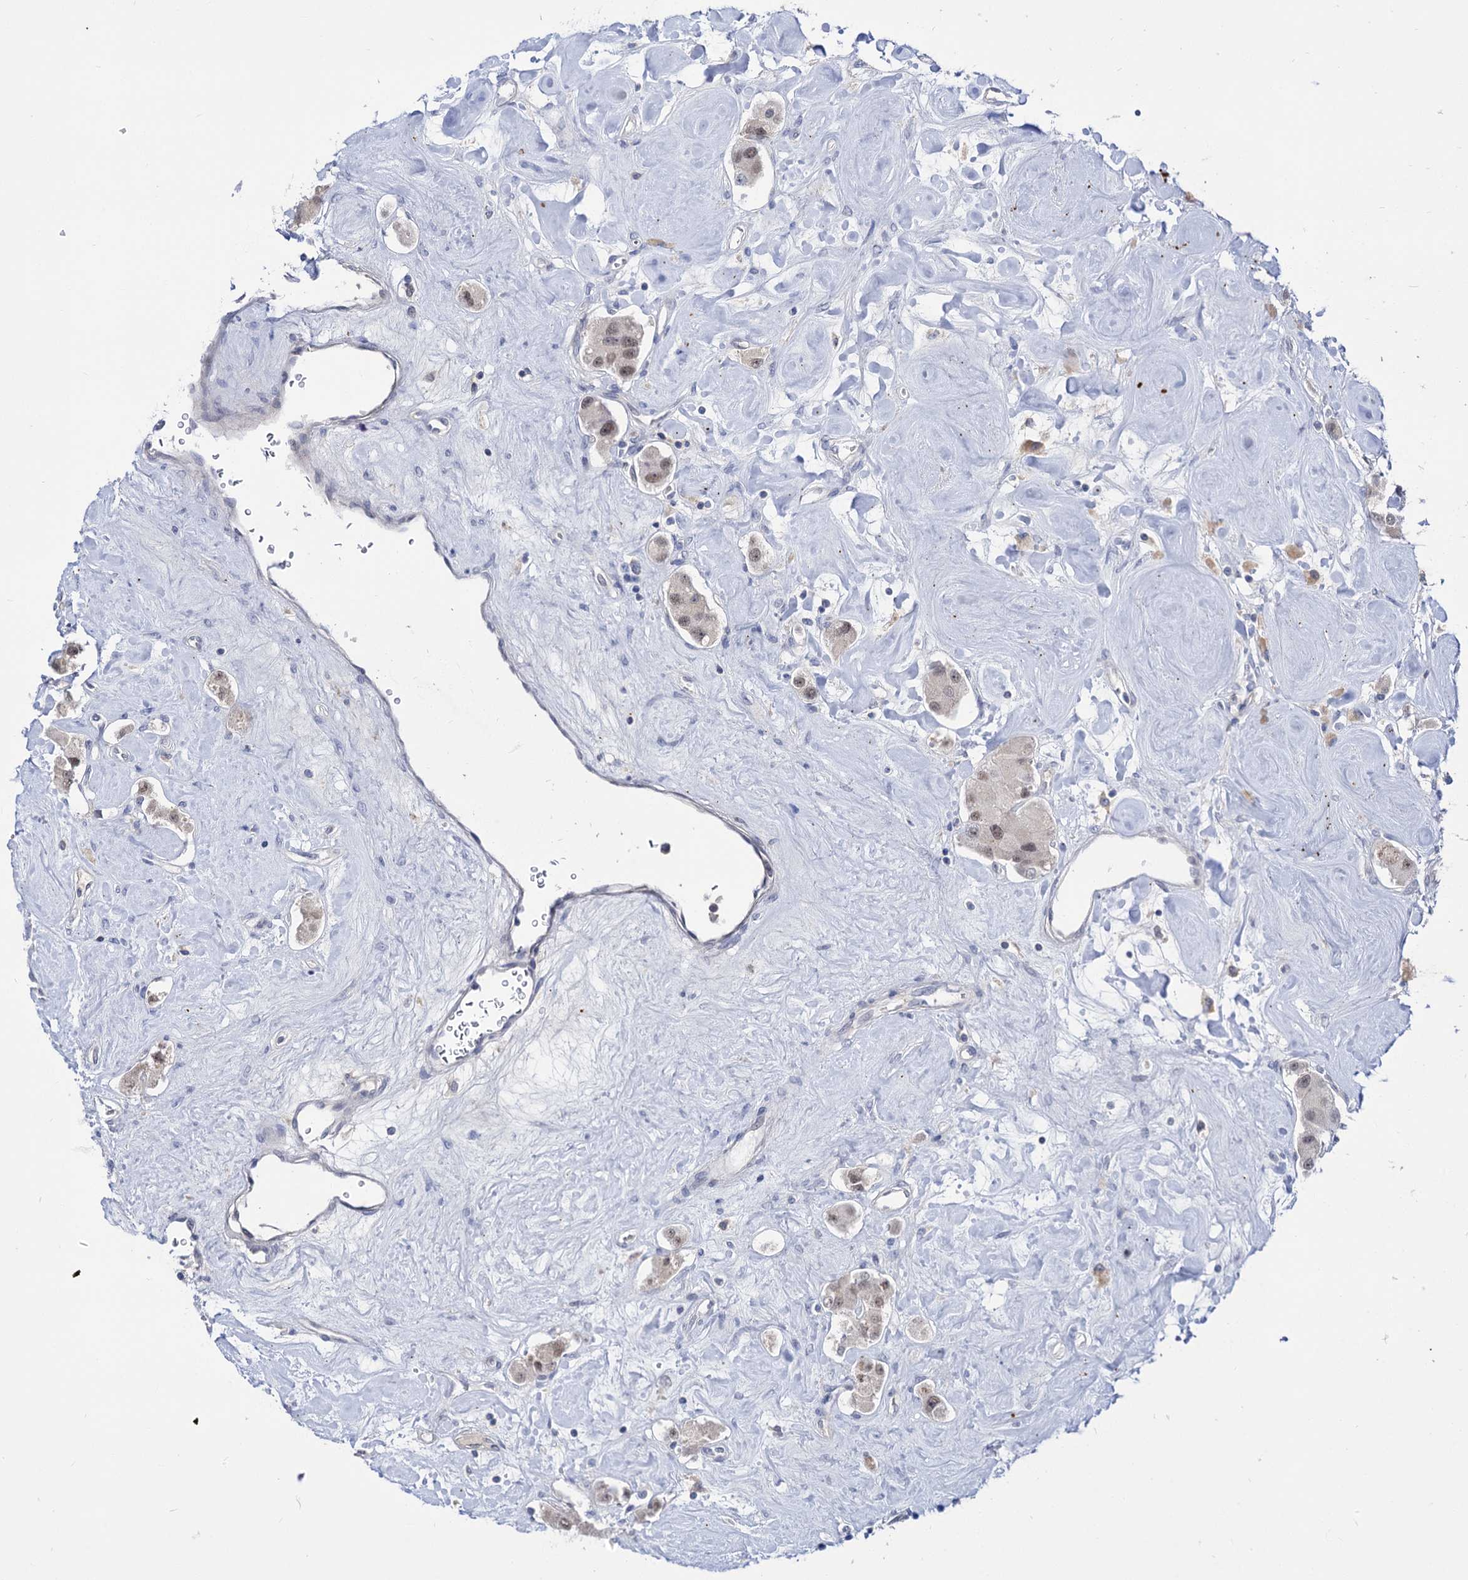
{"staining": {"intensity": "weak", "quantity": ">75%", "location": "nuclear"}, "tissue": "carcinoid", "cell_type": "Tumor cells", "image_type": "cancer", "snomed": [{"axis": "morphology", "description": "Carcinoid, malignant, NOS"}, {"axis": "topography", "description": "Pancreas"}], "caption": "Immunohistochemistry (IHC) image of human carcinoid stained for a protein (brown), which demonstrates low levels of weak nuclear staining in about >75% of tumor cells.", "gene": "NEK10", "patient": {"sex": "male", "age": 41}}